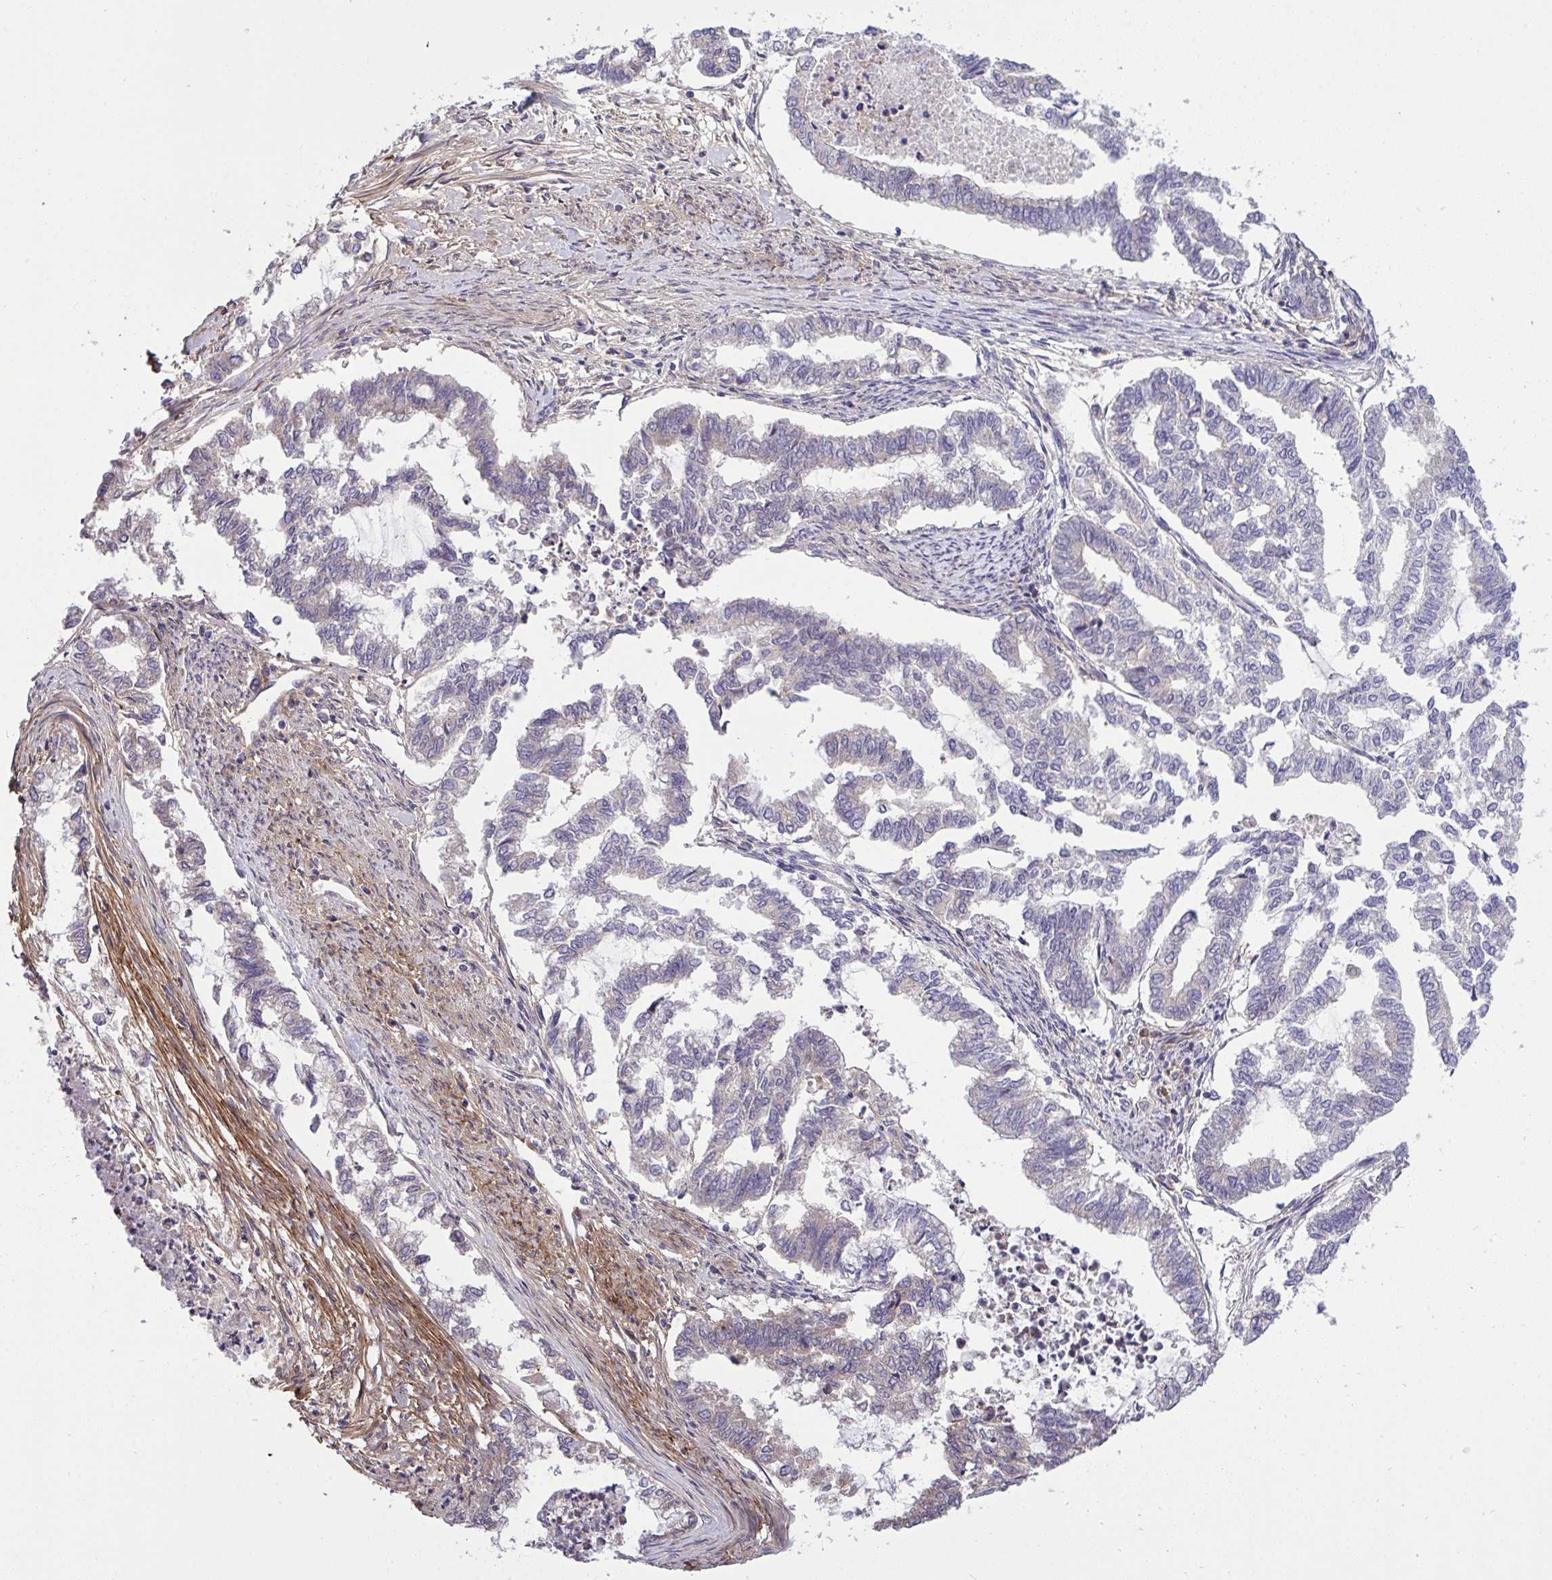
{"staining": {"intensity": "negative", "quantity": "none", "location": "none"}, "tissue": "endometrial cancer", "cell_type": "Tumor cells", "image_type": "cancer", "snomed": [{"axis": "morphology", "description": "Adenocarcinoma, NOS"}, {"axis": "topography", "description": "Endometrium"}], "caption": "There is no significant expression in tumor cells of endometrial cancer.", "gene": "GRB14", "patient": {"sex": "female", "age": 79}}